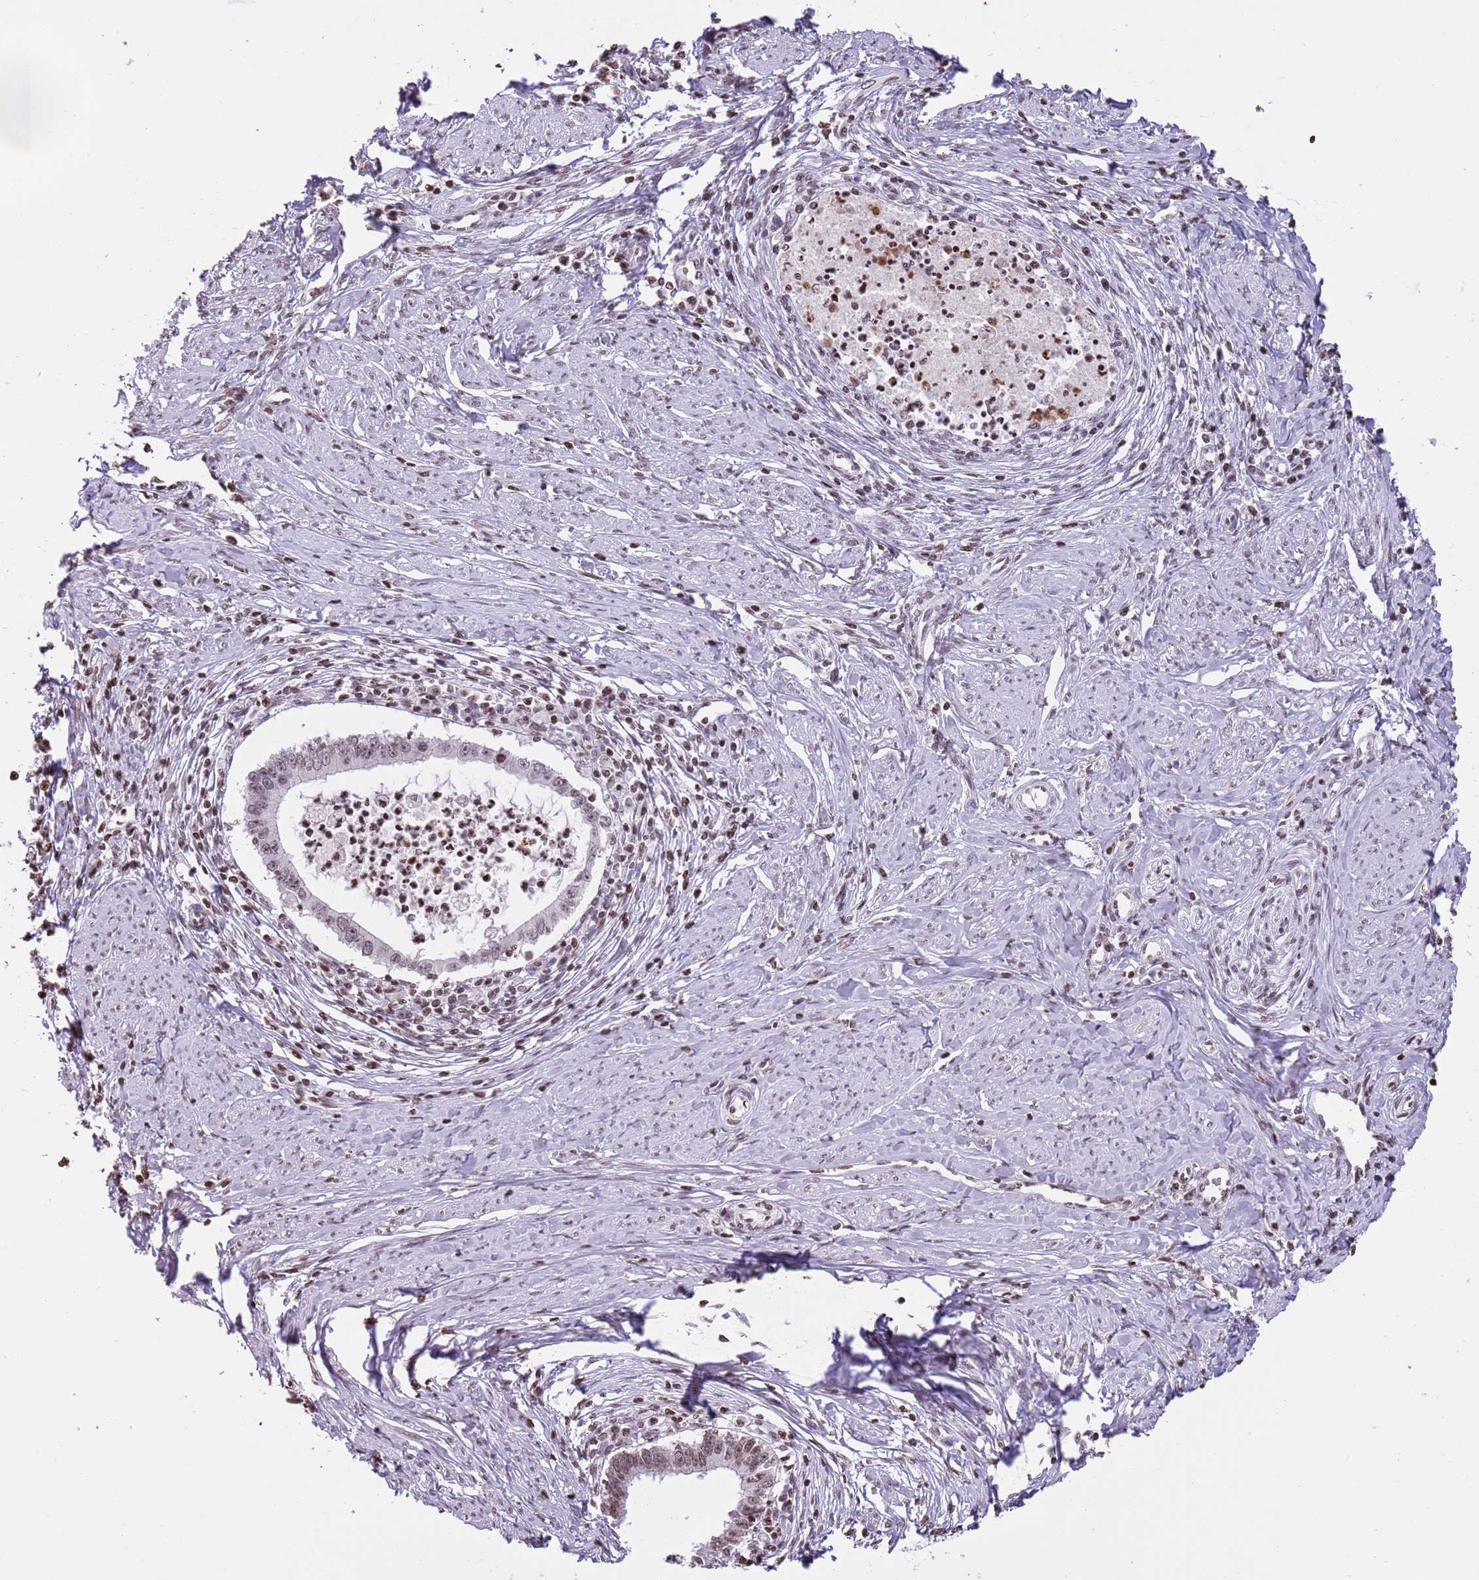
{"staining": {"intensity": "weak", "quantity": "25%-75%", "location": "nuclear"}, "tissue": "cervical cancer", "cell_type": "Tumor cells", "image_type": "cancer", "snomed": [{"axis": "morphology", "description": "Adenocarcinoma, NOS"}, {"axis": "topography", "description": "Cervix"}], "caption": "A high-resolution image shows immunohistochemistry staining of cervical cancer (adenocarcinoma), which exhibits weak nuclear staining in about 25%-75% of tumor cells. Using DAB (brown) and hematoxylin (blue) stains, captured at high magnification using brightfield microscopy.", "gene": "KPNA3", "patient": {"sex": "female", "age": 36}}